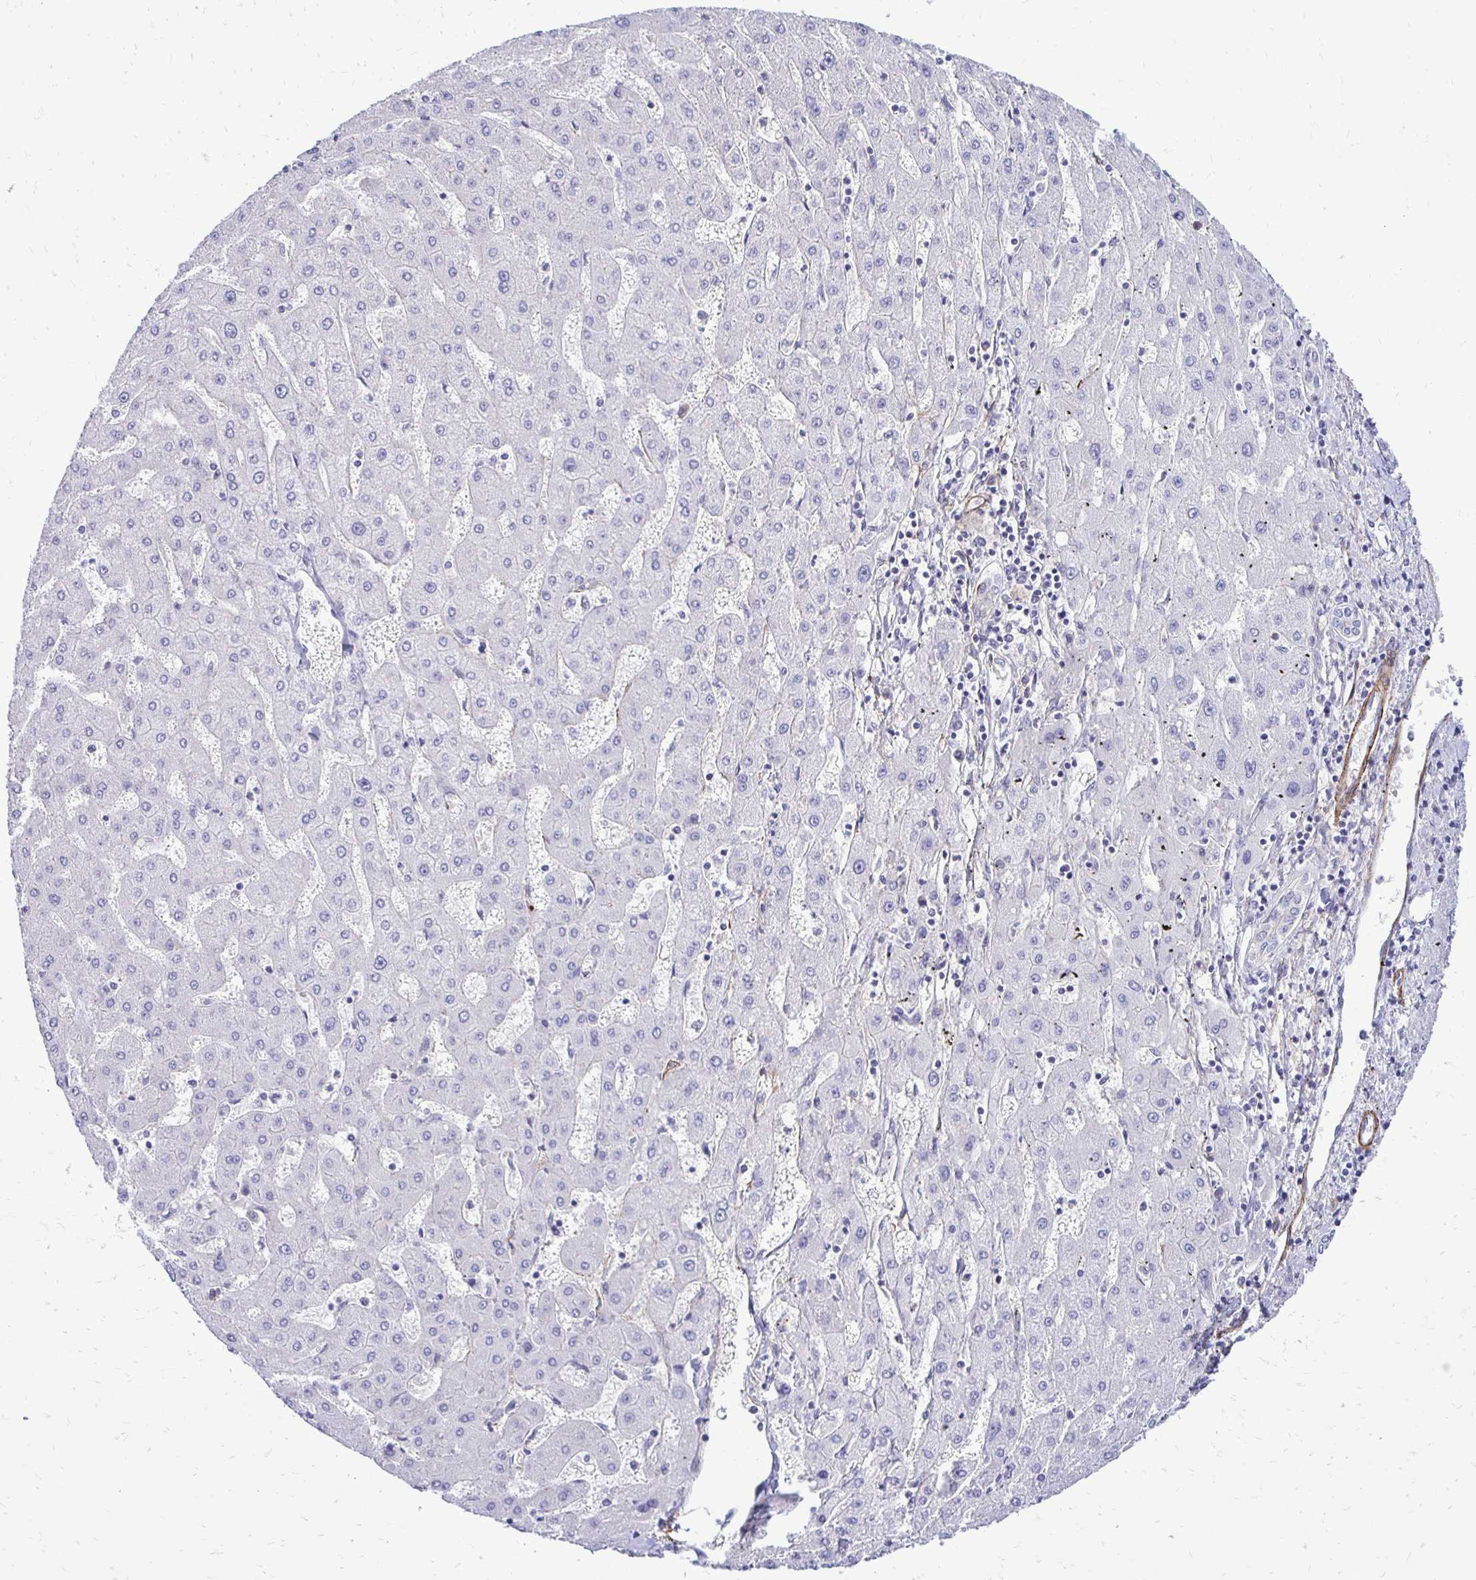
{"staining": {"intensity": "negative", "quantity": "none", "location": "none"}, "tissue": "liver cancer", "cell_type": "Tumor cells", "image_type": "cancer", "snomed": [{"axis": "morphology", "description": "Carcinoma, Hepatocellular, NOS"}, {"axis": "topography", "description": "Liver"}], "caption": "A histopathology image of liver hepatocellular carcinoma stained for a protein displays no brown staining in tumor cells. Nuclei are stained in blue.", "gene": "CTPS1", "patient": {"sex": "male", "age": 72}}